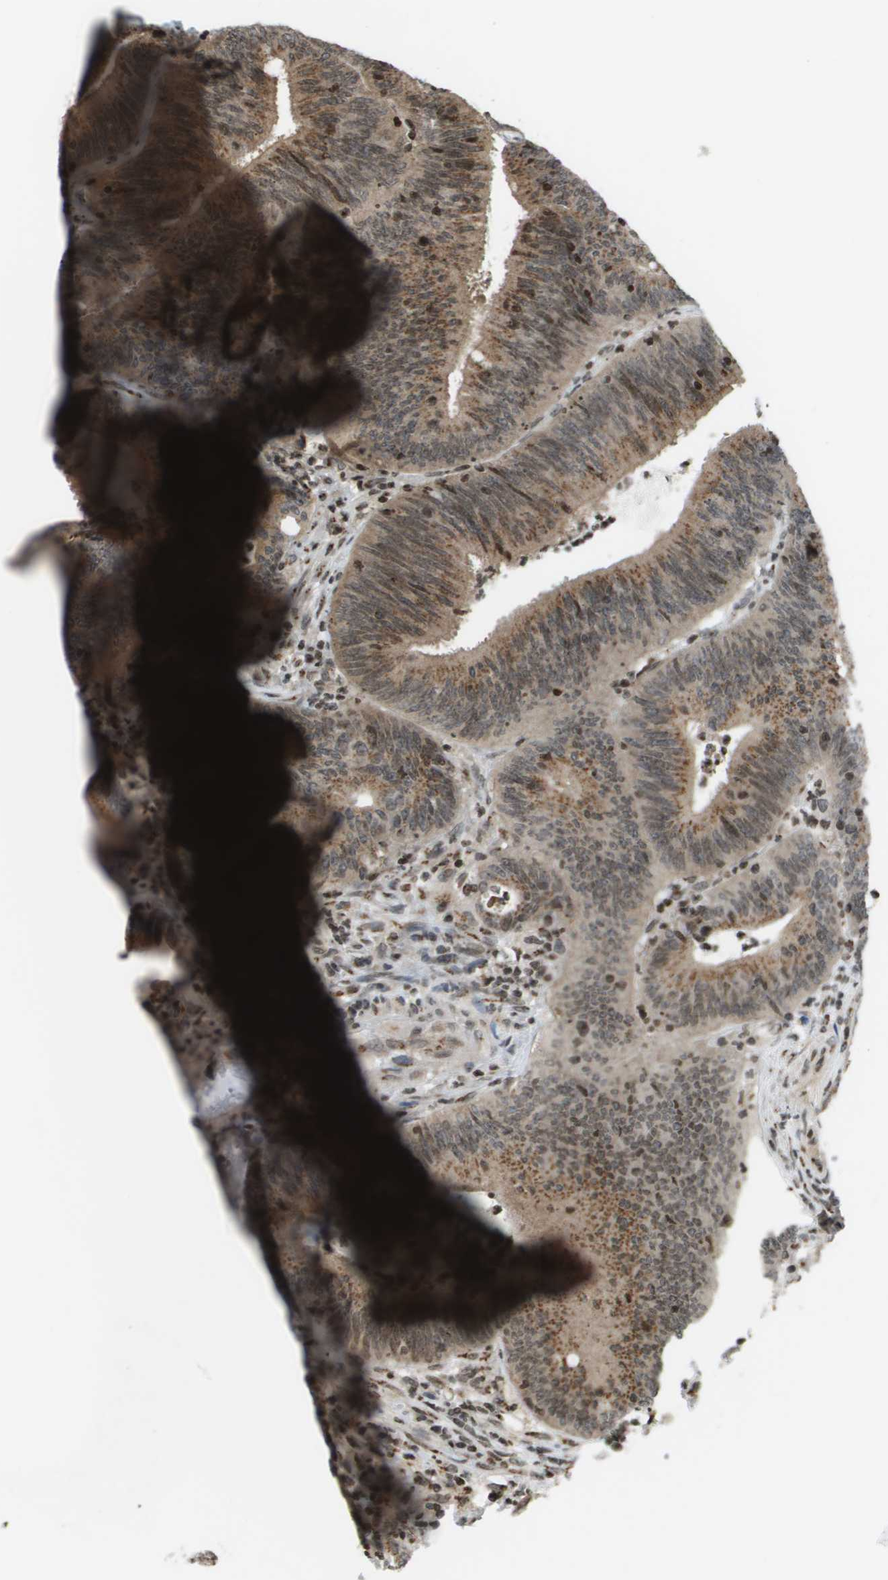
{"staining": {"intensity": "moderate", "quantity": ">75%", "location": "cytoplasmic/membranous,nuclear"}, "tissue": "colorectal cancer", "cell_type": "Tumor cells", "image_type": "cancer", "snomed": [{"axis": "morphology", "description": "Normal tissue, NOS"}, {"axis": "morphology", "description": "Adenocarcinoma, NOS"}, {"axis": "topography", "description": "Rectum"}], "caption": "This is an image of IHC staining of adenocarcinoma (colorectal), which shows moderate expression in the cytoplasmic/membranous and nuclear of tumor cells.", "gene": "EVC", "patient": {"sex": "female", "age": 66}}